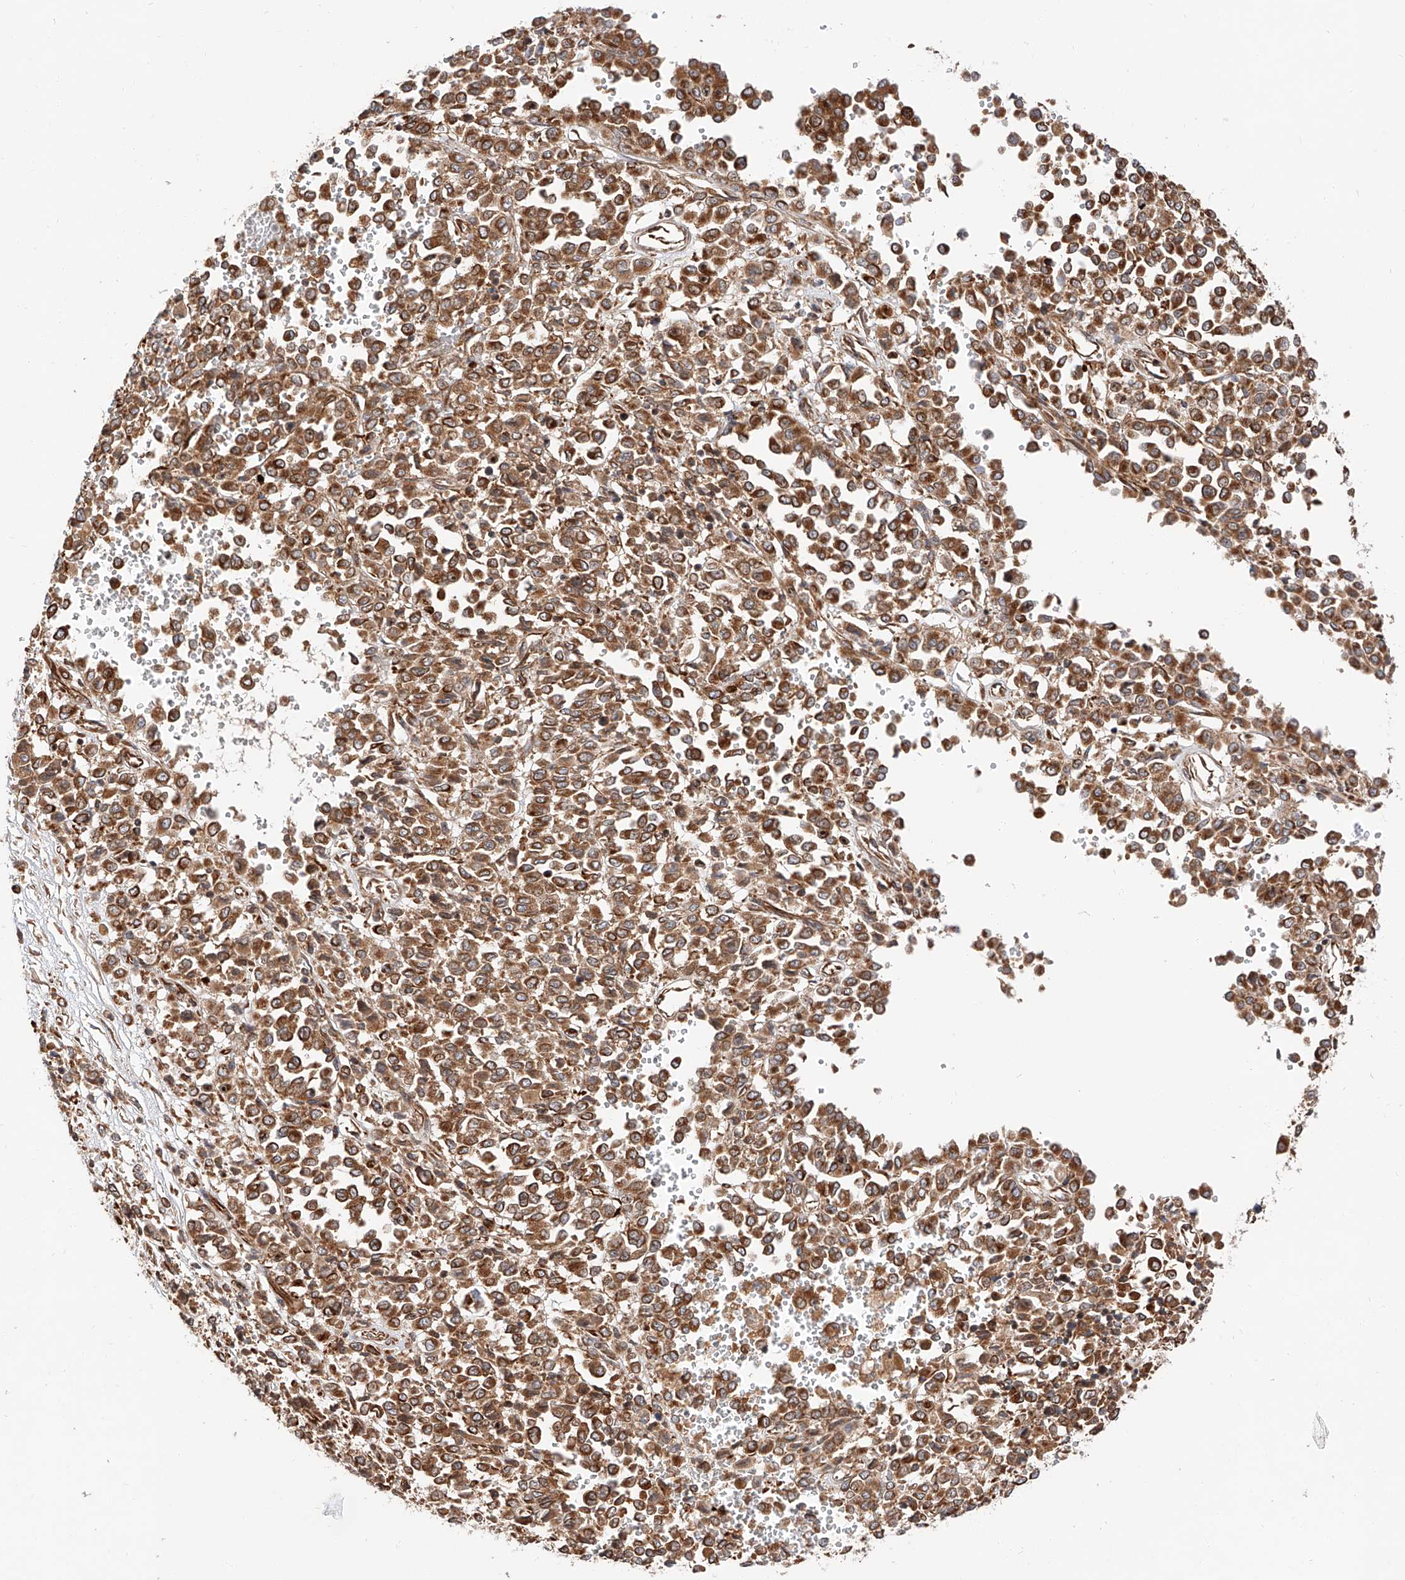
{"staining": {"intensity": "moderate", "quantity": ">75%", "location": "cytoplasmic/membranous"}, "tissue": "melanoma", "cell_type": "Tumor cells", "image_type": "cancer", "snomed": [{"axis": "morphology", "description": "Malignant melanoma, Metastatic site"}, {"axis": "topography", "description": "Pancreas"}], "caption": "Immunohistochemistry photomicrograph of human malignant melanoma (metastatic site) stained for a protein (brown), which shows medium levels of moderate cytoplasmic/membranous expression in approximately >75% of tumor cells.", "gene": "ISCA2", "patient": {"sex": "female", "age": 30}}